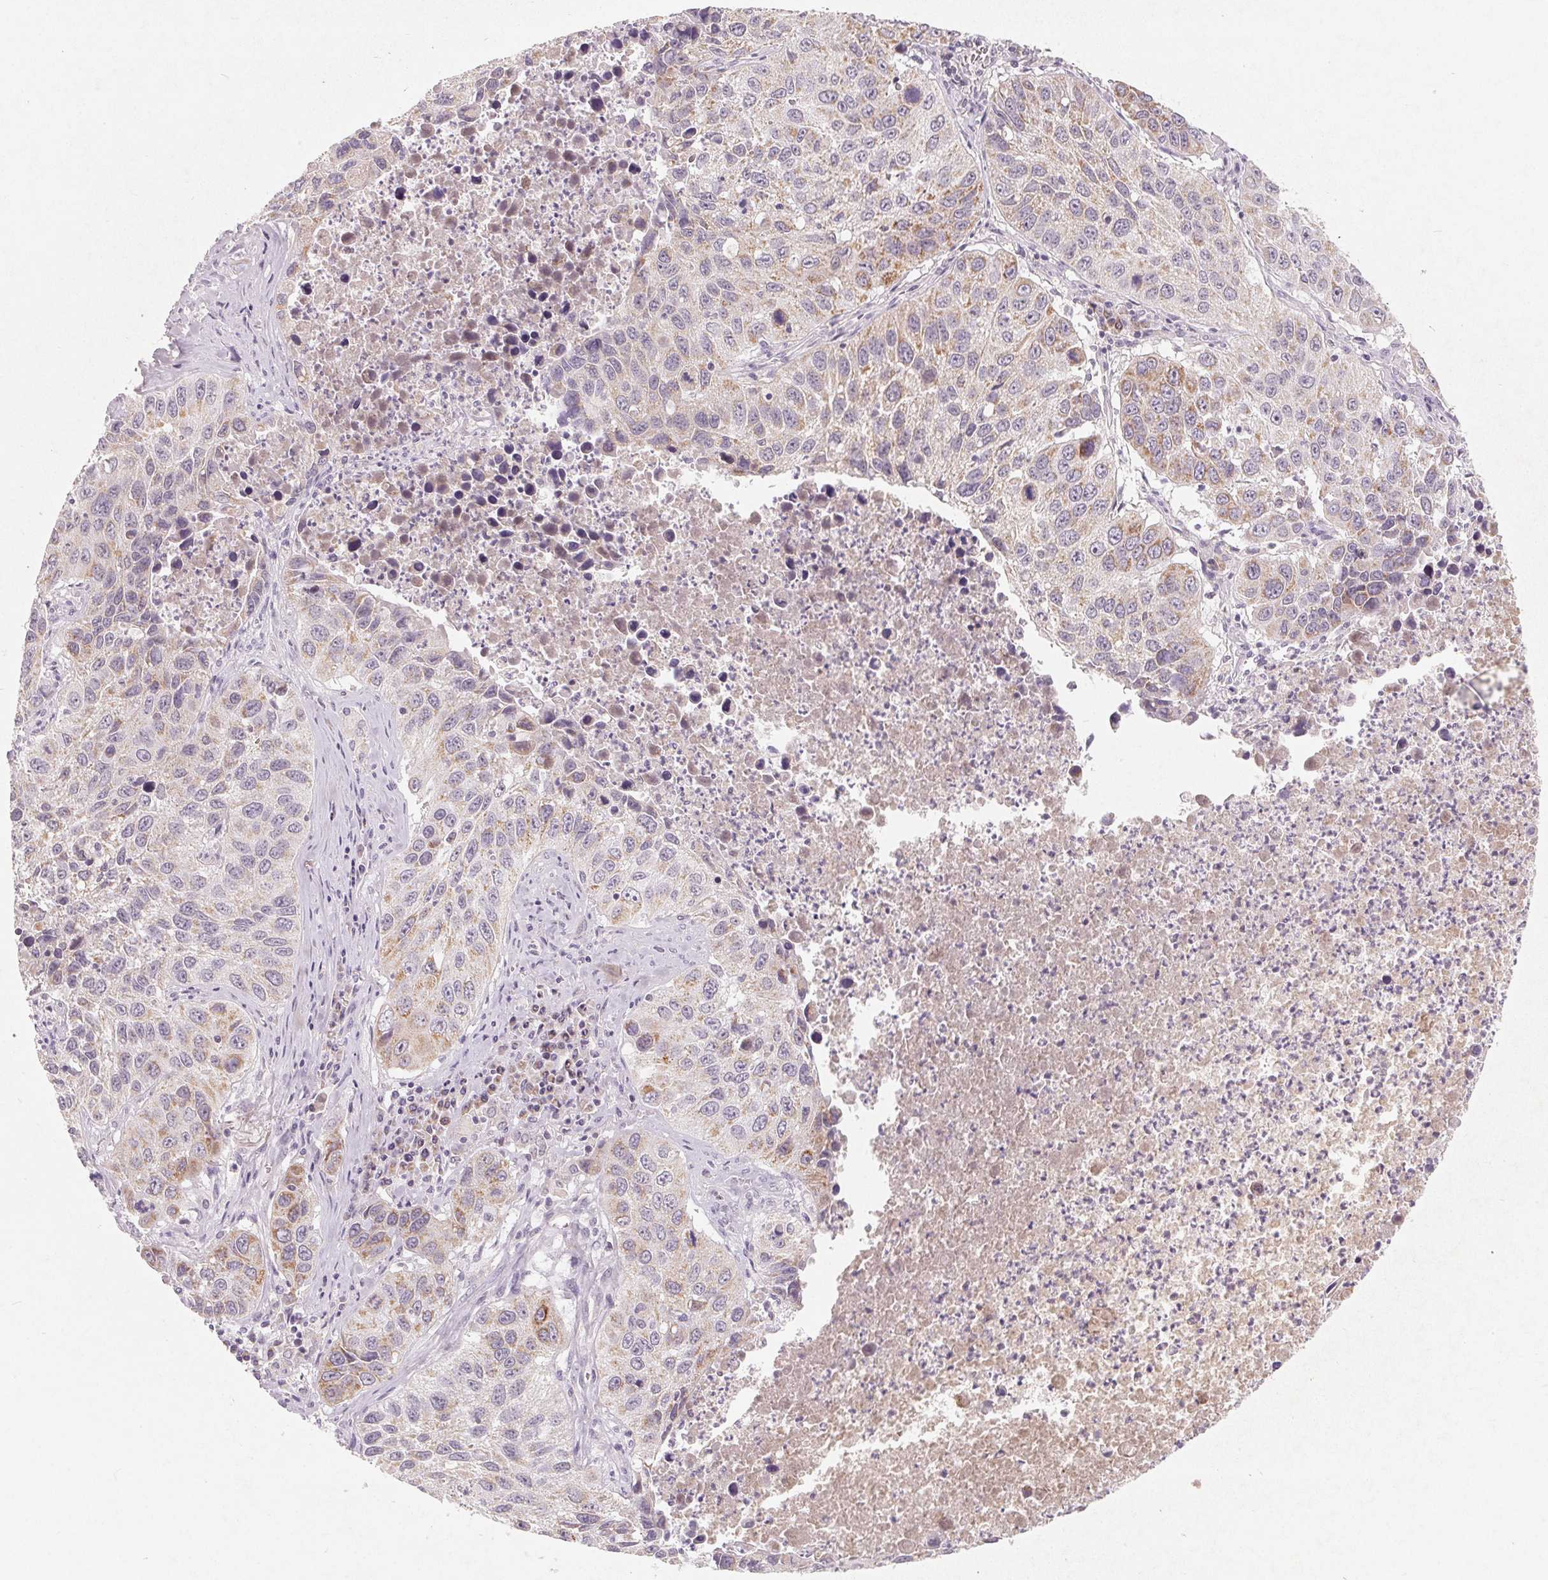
{"staining": {"intensity": "moderate", "quantity": "<25%", "location": "cytoplasmic/membranous"}, "tissue": "lung cancer", "cell_type": "Tumor cells", "image_type": "cancer", "snomed": [{"axis": "morphology", "description": "Squamous cell carcinoma, NOS"}, {"axis": "topography", "description": "Lung"}], "caption": "Human lung cancer stained with a brown dye reveals moderate cytoplasmic/membranous positive staining in about <25% of tumor cells.", "gene": "GHITM", "patient": {"sex": "female", "age": 61}}